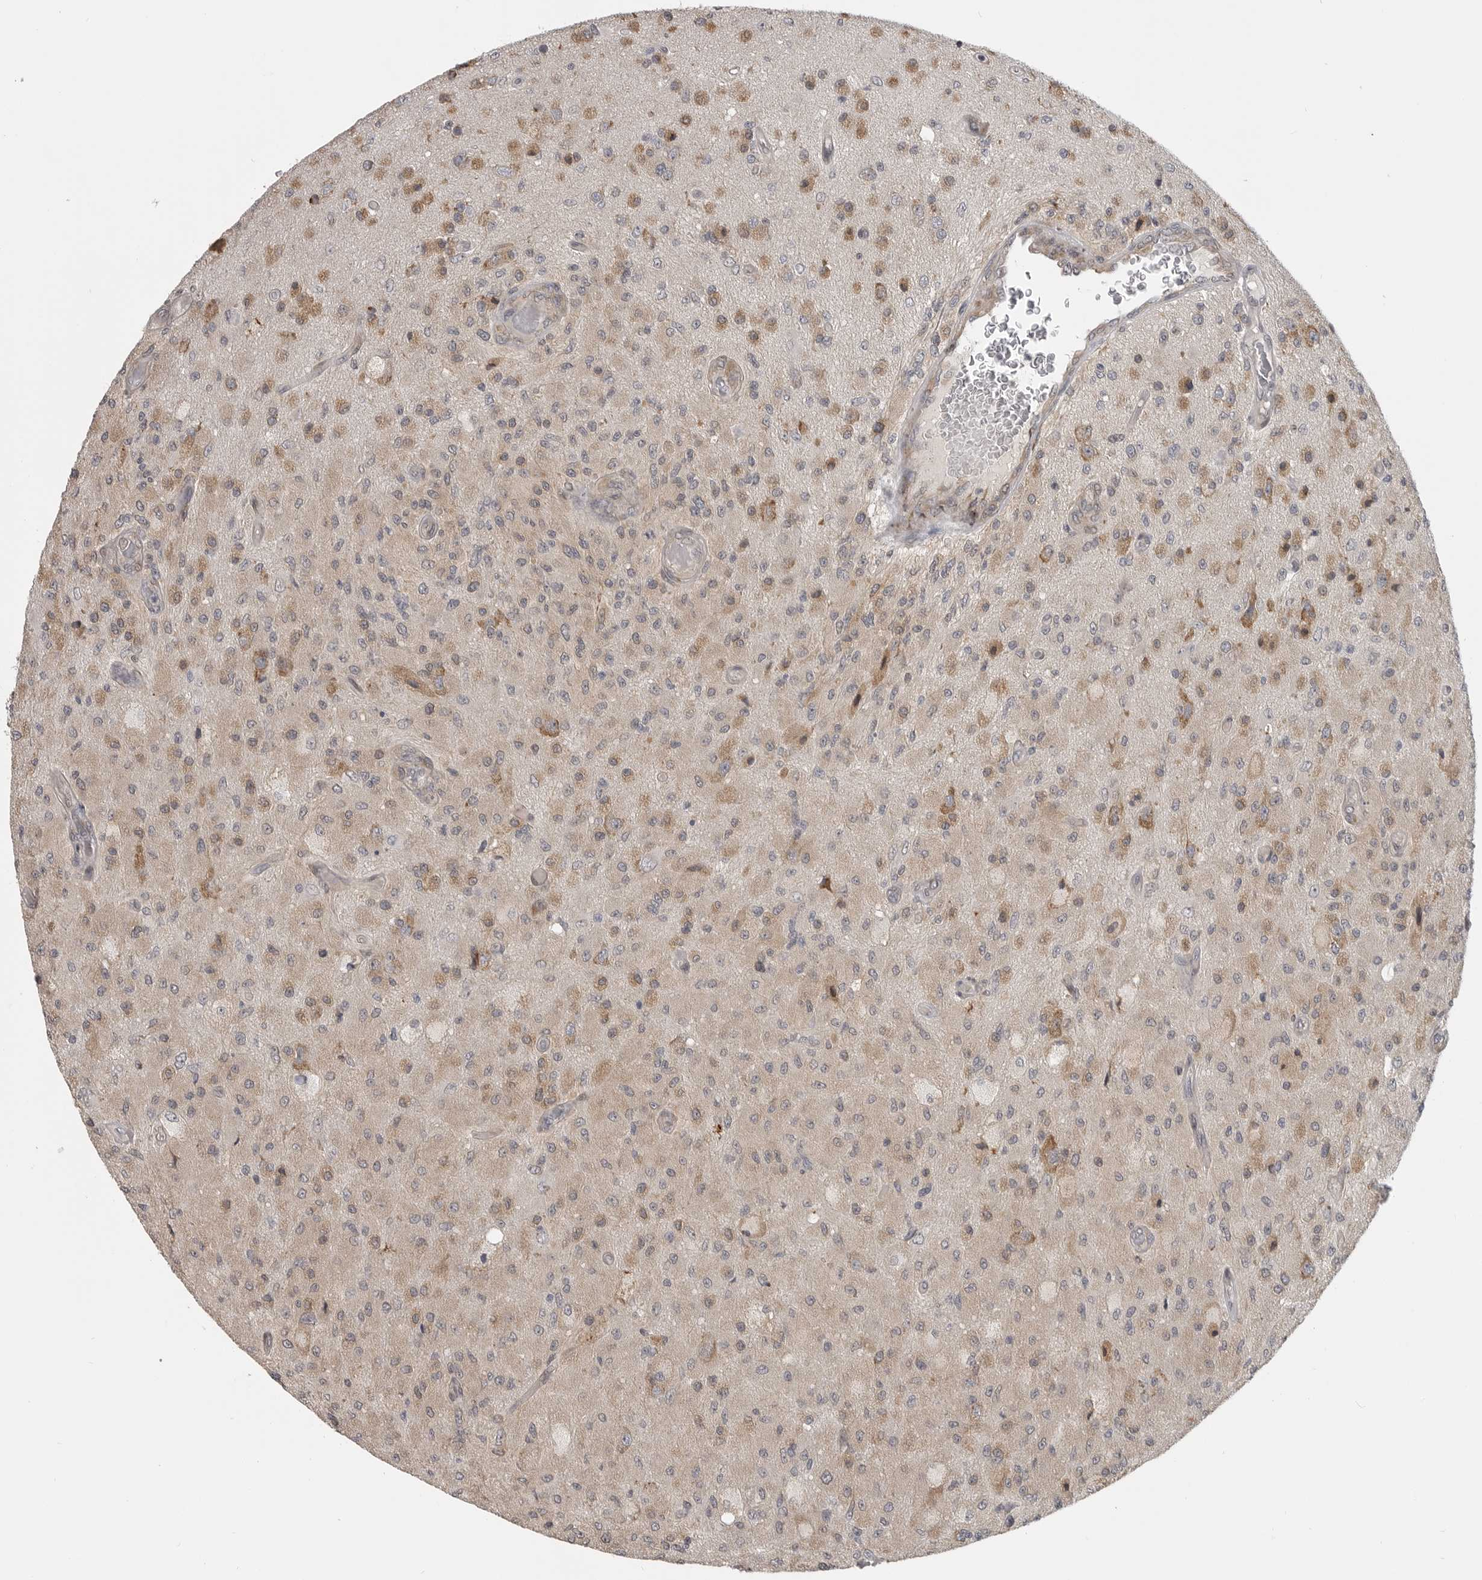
{"staining": {"intensity": "moderate", "quantity": "<25%", "location": "cytoplasmic/membranous"}, "tissue": "glioma", "cell_type": "Tumor cells", "image_type": "cancer", "snomed": [{"axis": "morphology", "description": "Normal tissue, NOS"}, {"axis": "morphology", "description": "Glioma, malignant, High grade"}, {"axis": "topography", "description": "Cerebral cortex"}], "caption": "This is an image of IHC staining of glioma, which shows moderate positivity in the cytoplasmic/membranous of tumor cells.", "gene": "CEP295NL", "patient": {"sex": "male", "age": 77}}